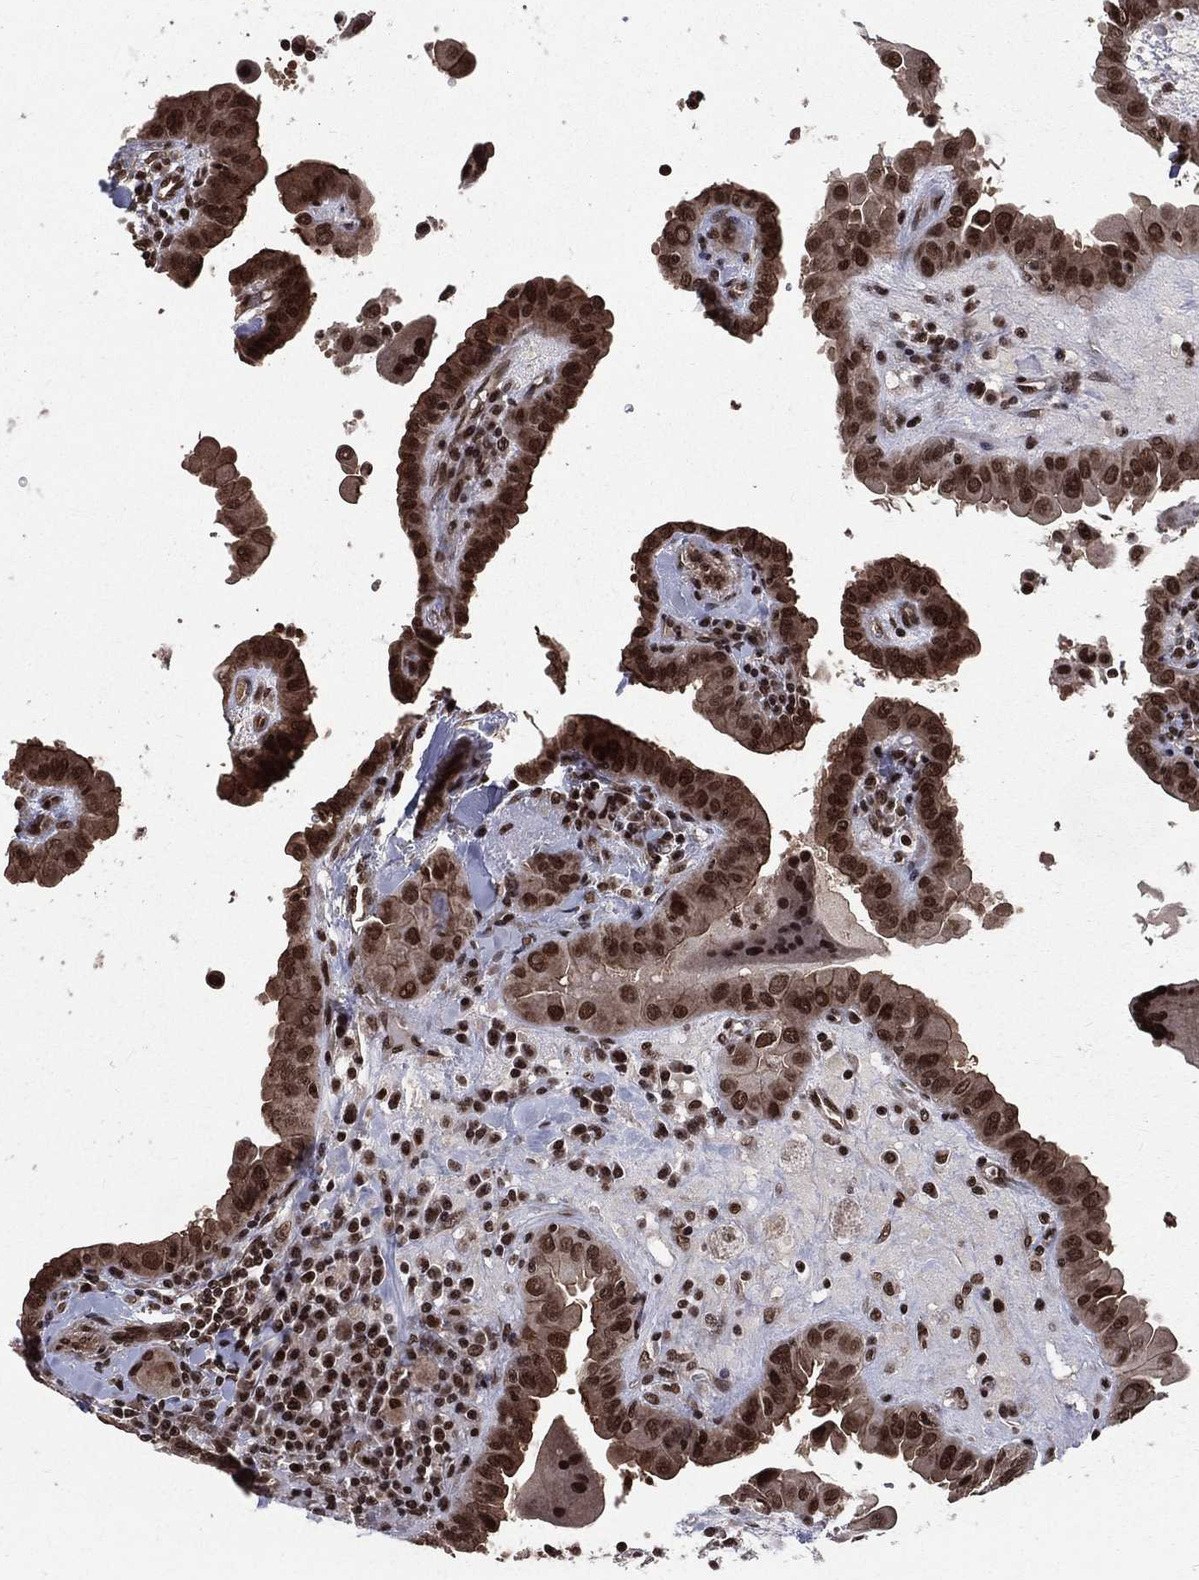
{"staining": {"intensity": "strong", "quantity": ">75%", "location": "nuclear"}, "tissue": "thyroid cancer", "cell_type": "Tumor cells", "image_type": "cancer", "snomed": [{"axis": "morphology", "description": "Papillary adenocarcinoma, NOS"}, {"axis": "topography", "description": "Thyroid gland"}], "caption": "Immunohistochemical staining of thyroid cancer shows high levels of strong nuclear protein positivity in about >75% of tumor cells.", "gene": "SMC3", "patient": {"sex": "female", "age": 37}}